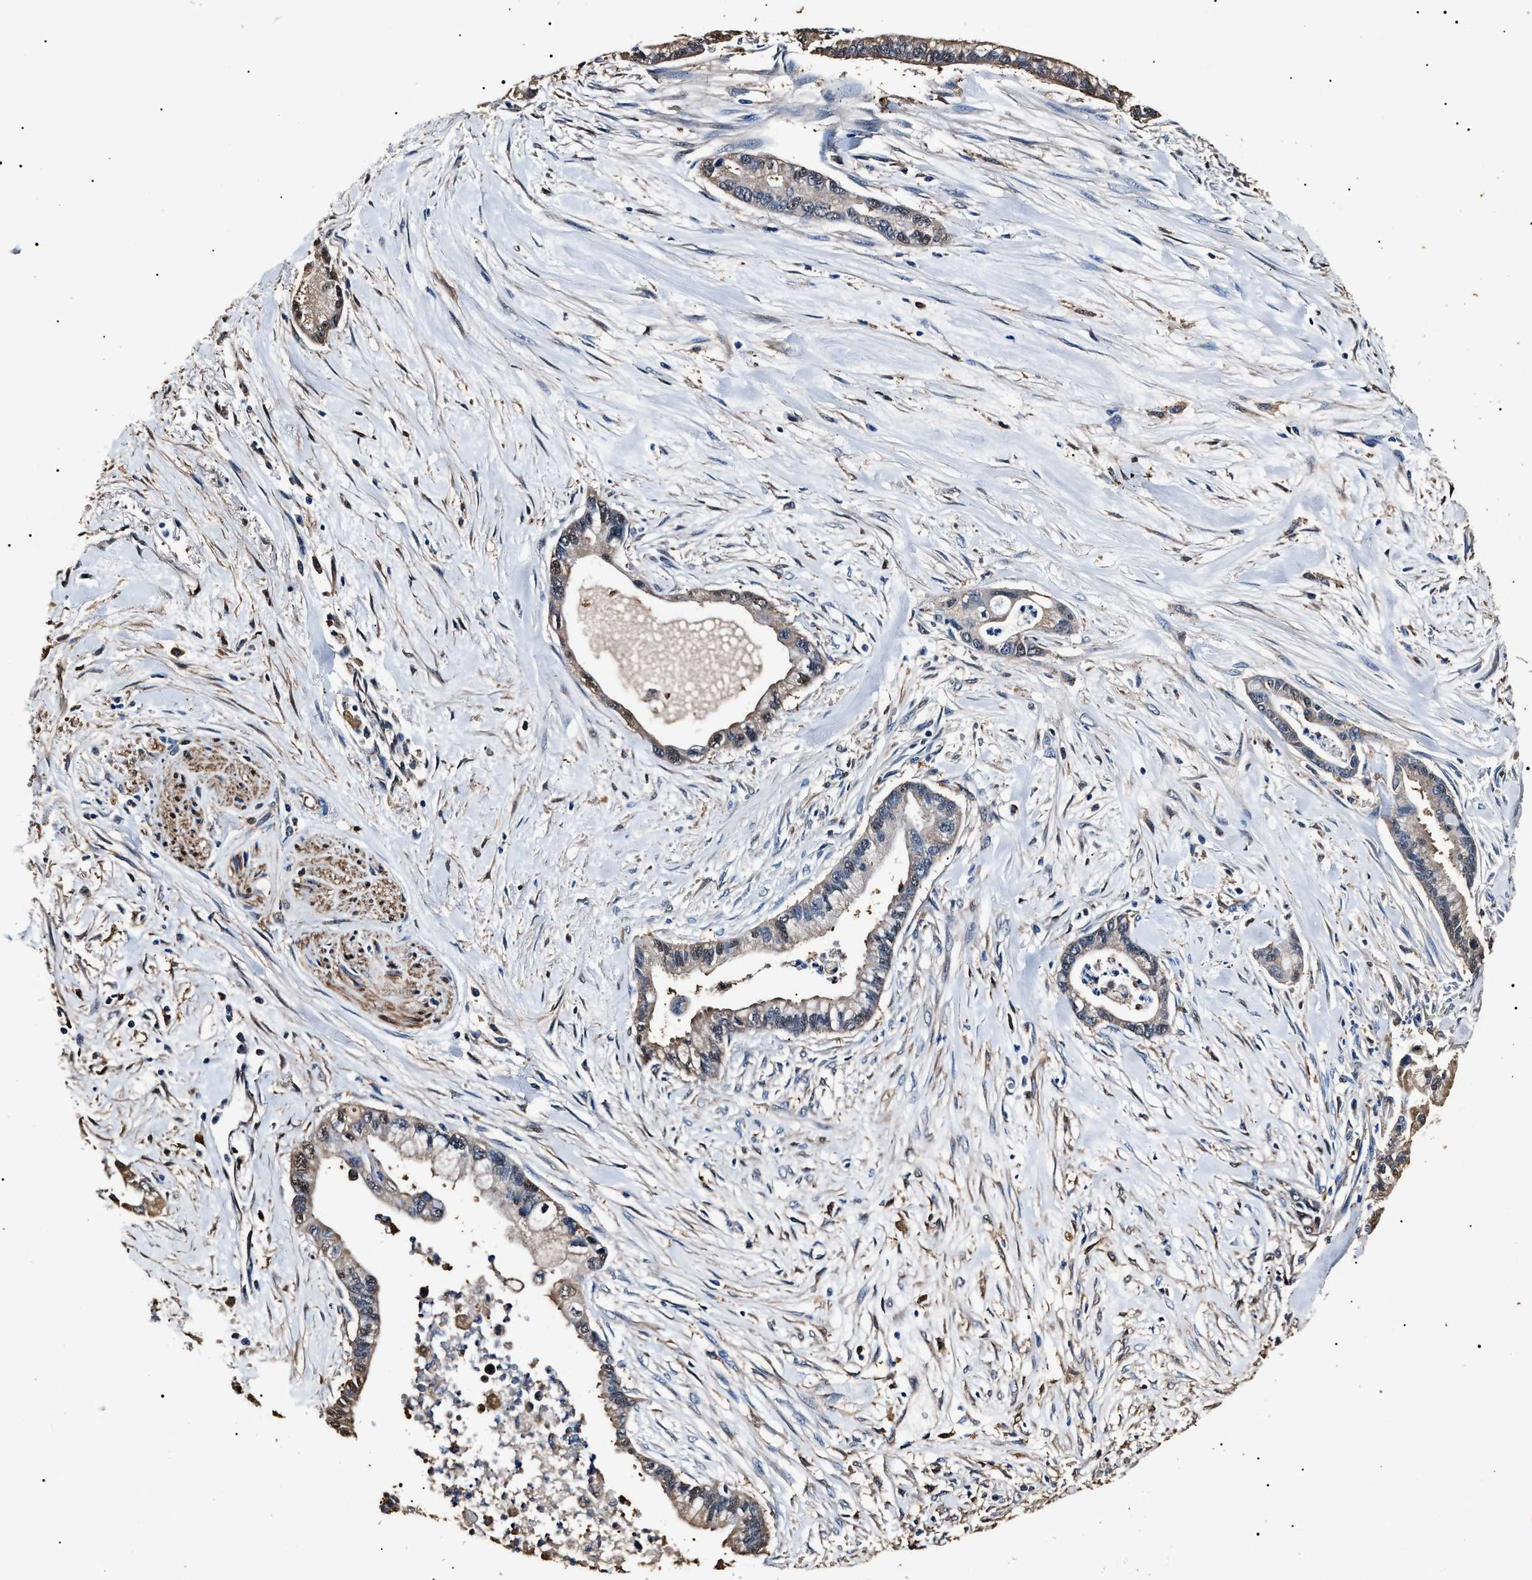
{"staining": {"intensity": "weak", "quantity": "<25%", "location": "cytoplasmic/membranous,nuclear"}, "tissue": "pancreatic cancer", "cell_type": "Tumor cells", "image_type": "cancer", "snomed": [{"axis": "morphology", "description": "Adenocarcinoma, NOS"}, {"axis": "topography", "description": "Pancreas"}], "caption": "The photomicrograph shows no staining of tumor cells in pancreatic adenocarcinoma.", "gene": "ALDH1A1", "patient": {"sex": "male", "age": 70}}